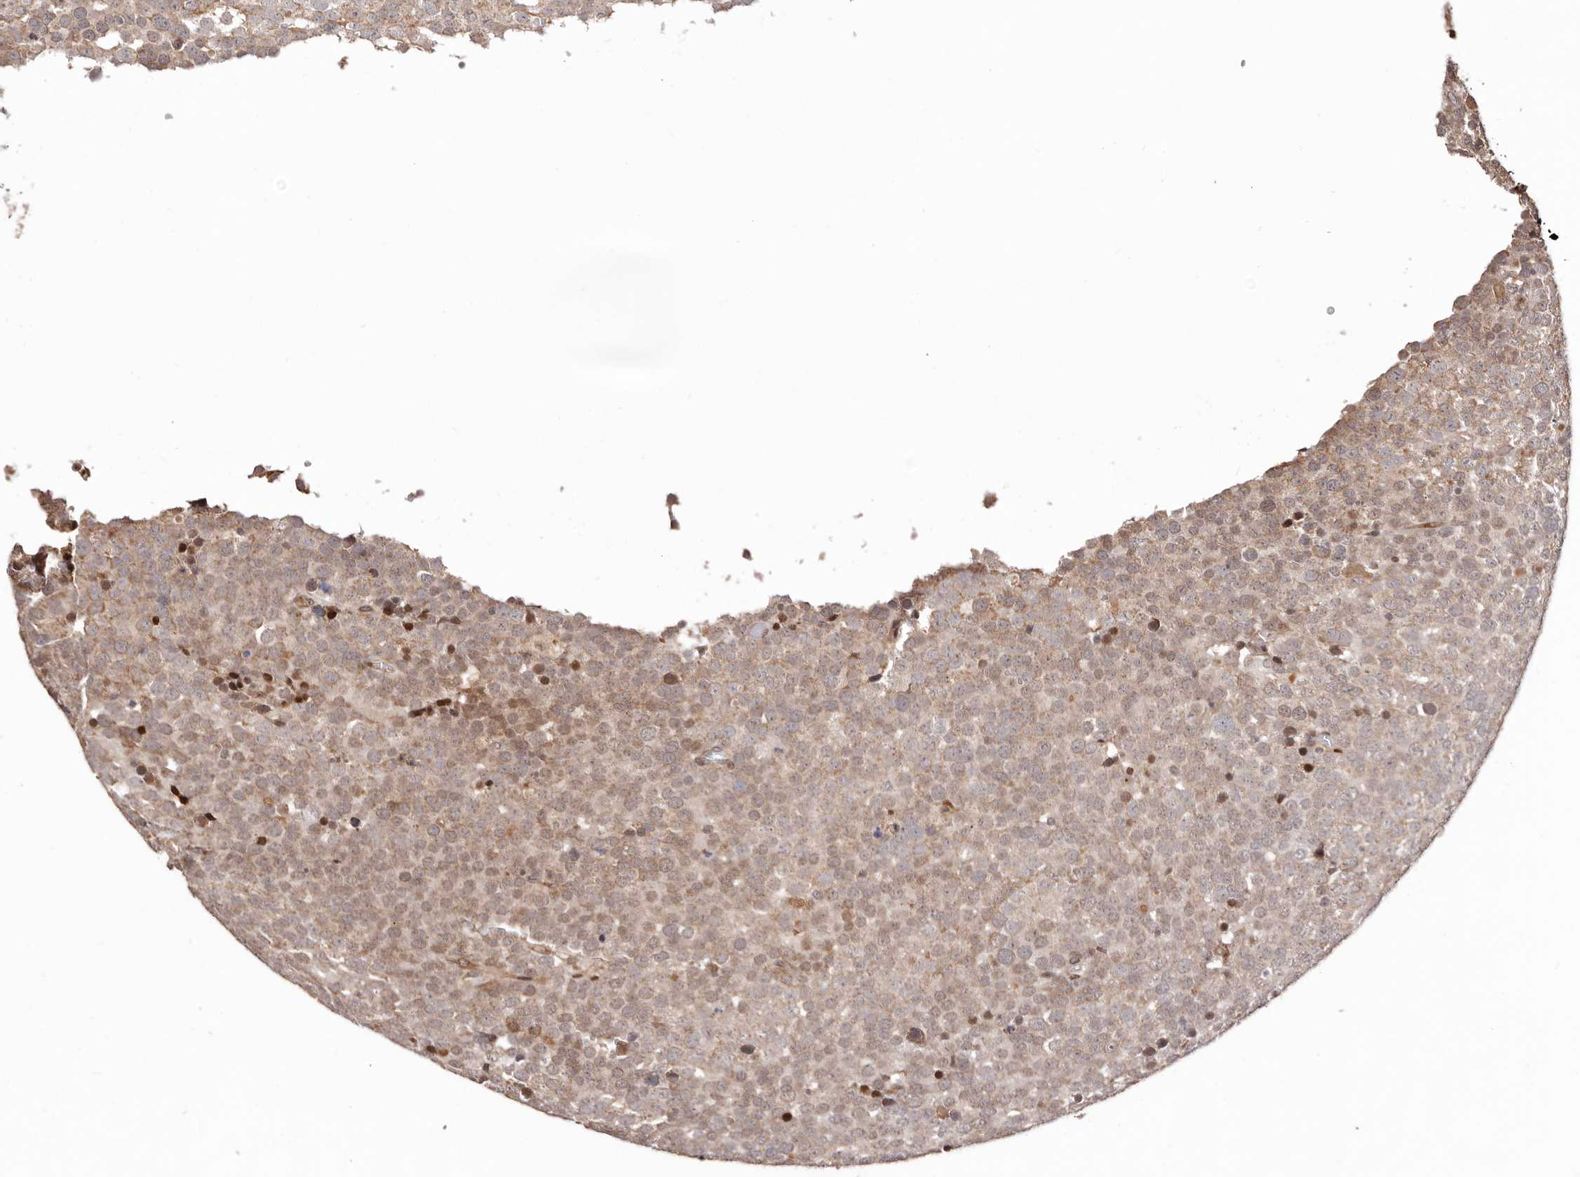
{"staining": {"intensity": "moderate", "quantity": "25%-75%", "location": "cytoplasmic/membranous"}, "tissue": "testis cancer", "cell_type": "Tumor cells", "image_type": "cancer", "snomed": [{"axis": "morphology", "description": "Seminoma, NOS"}, {"axis": "topography", "description": "Testis"}], "caption": "IHC (DAB (3,3'-diaminobenzidine)) staining of human testis cancer (seminoma) demonstrates moderate cytoplasmic/membranous protein staining in approximately 25%-75% of tumor cells.", "gene": "HIVEP3", "patient": {"sex": "male", "age": 71}}